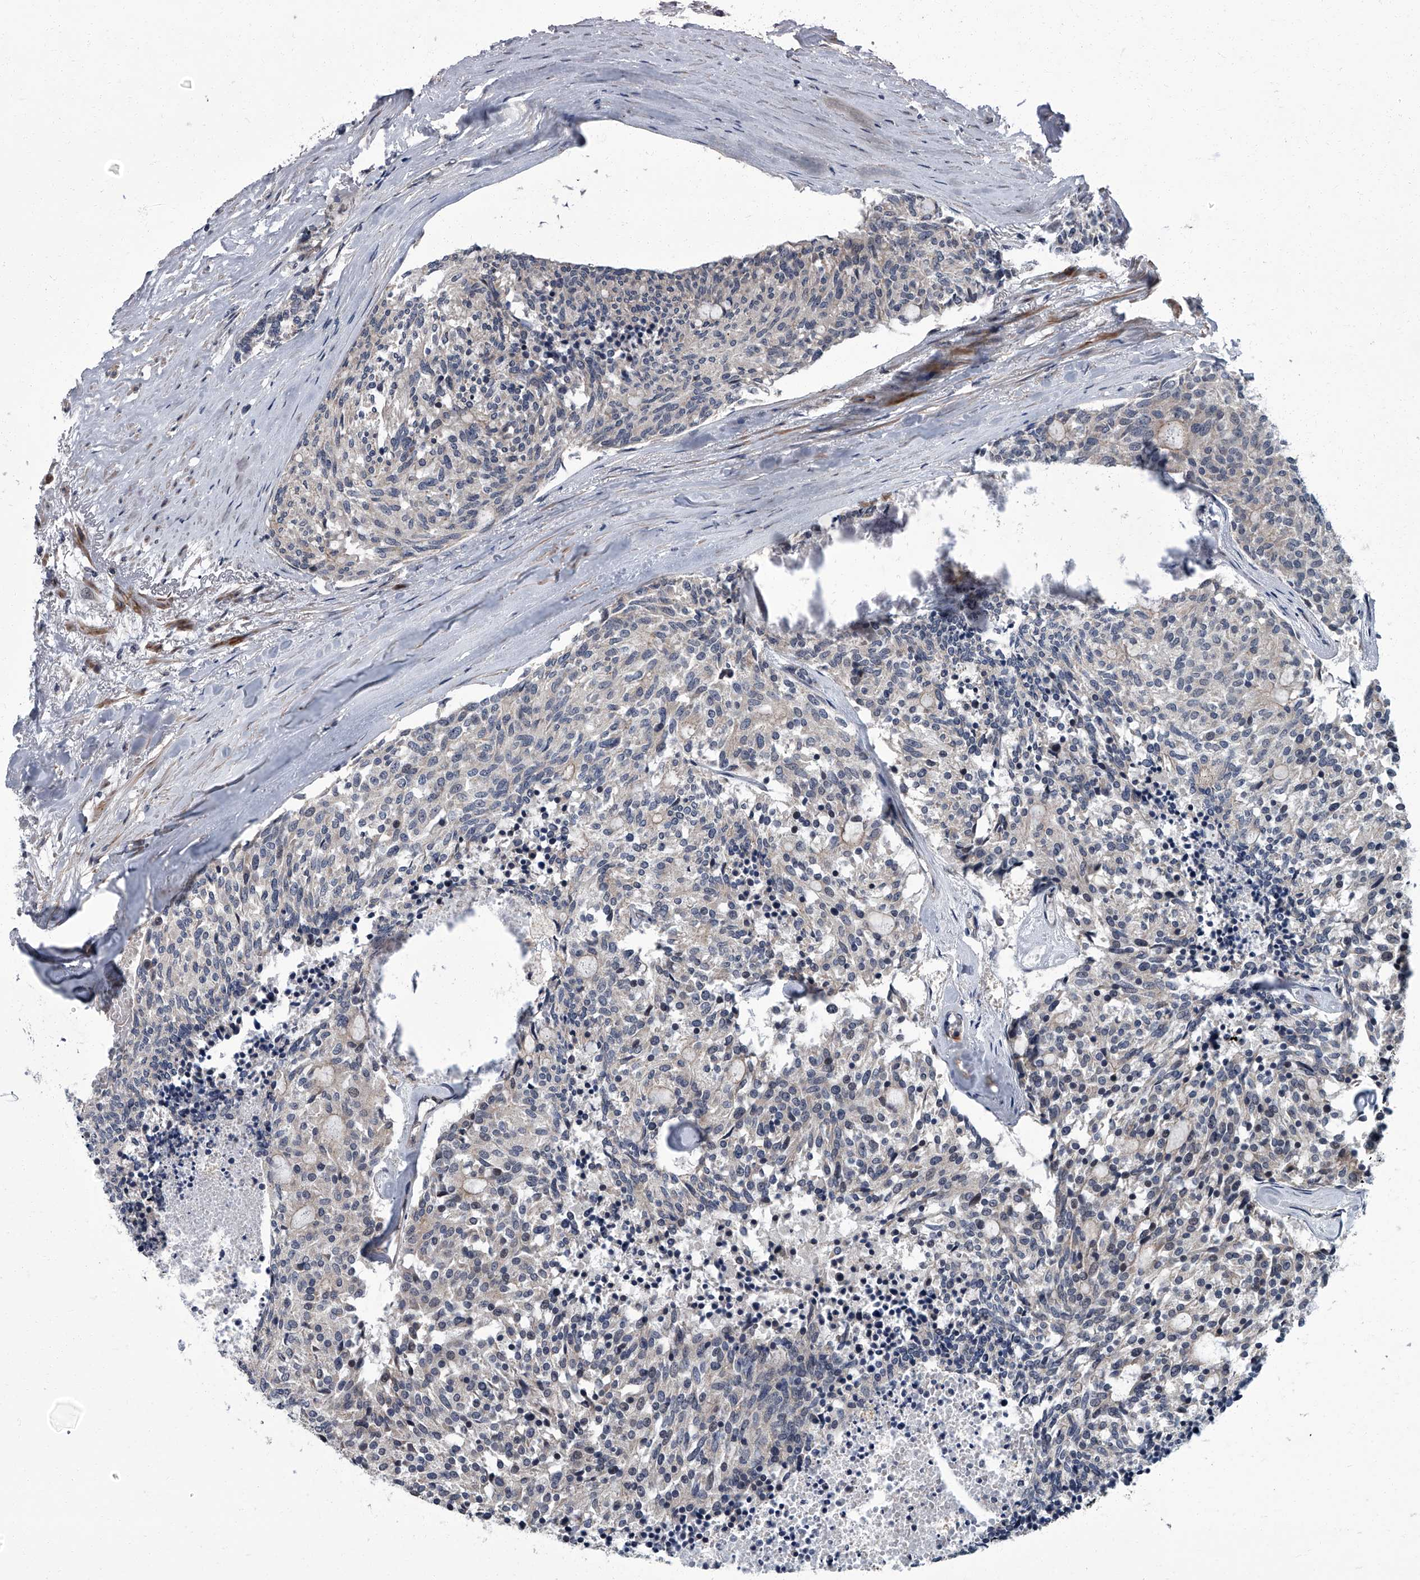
{"staining": {"intensity": "negative", "quantity": "none", "location": "none"}, "tissue": "carcinoid", "cell_type": "Tumor cells", "image_type": "cancer", "snomed": [{"axis": "morphology", "description": "Carcinoid, malignant, NOS"}, {"axis": "topography", "description": "Pancreas"}], "caption": "Tumor cells show no significant protein staining in carcinoid.", "gene": "ZNF274", "patient": {"sex": "female", "age": 54}}